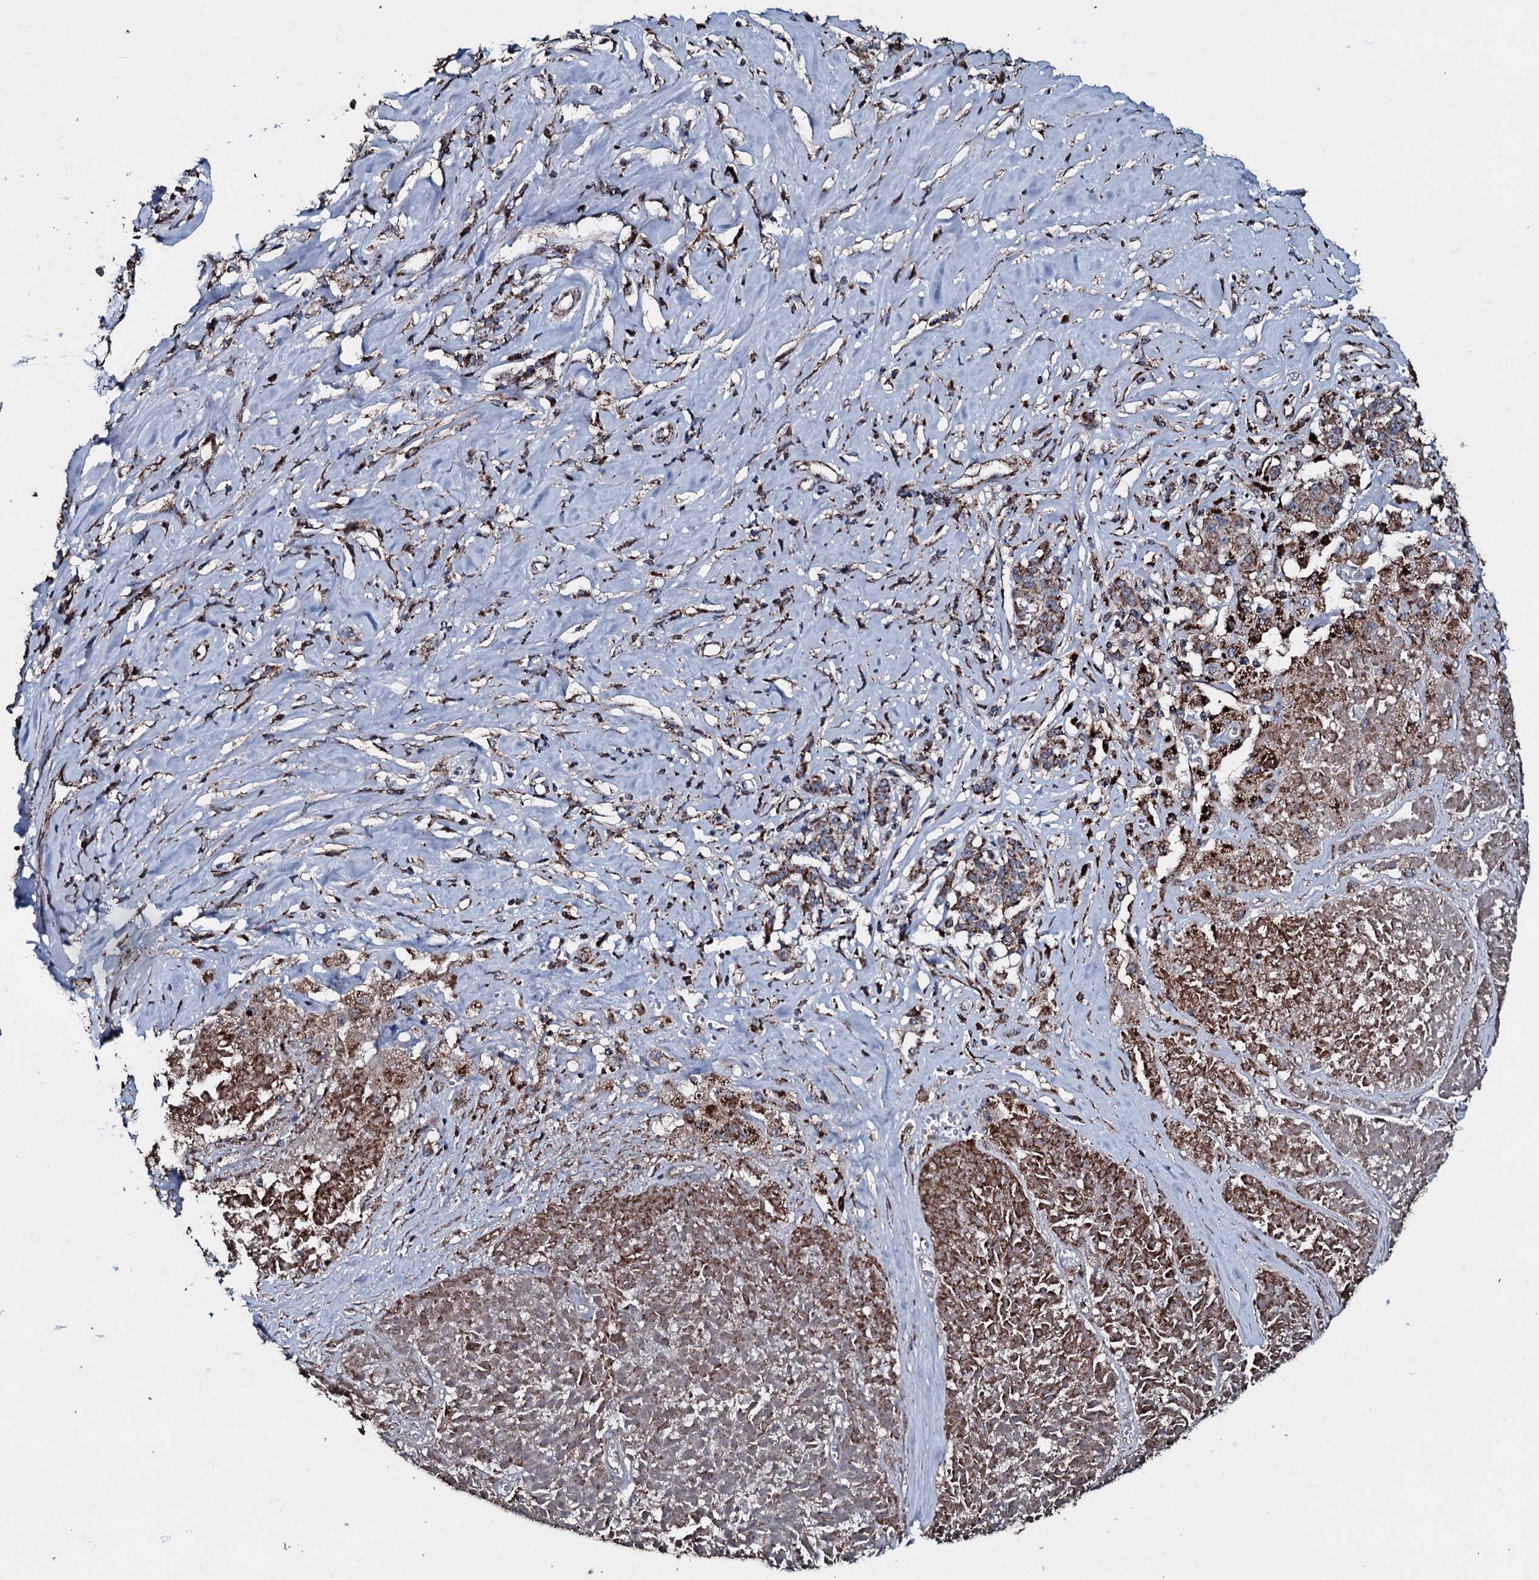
{"staining": {"intensity": "moderate", "quantity": ">75%", "location": "cytoplasmic/membranous"}, "tissue": "melanoma", "cell_type": "Tumor cells", "image_type": "cancer", "snomed": [{"axis": "morphology", "description": "Malignant melanoma, NOS"}, {"axis": "topography", "description": "Skin"}], "caption": "Immunohistochemistry (IHC) histopathology image of human malignant melanoma stained for a protein (brown), which displays medium levels of moderate cytoplasmic/membranous expression in about >75% of tumor cells.", "gene": "DYNC2I2", "patient": {"sex": "female", "age": 72}}